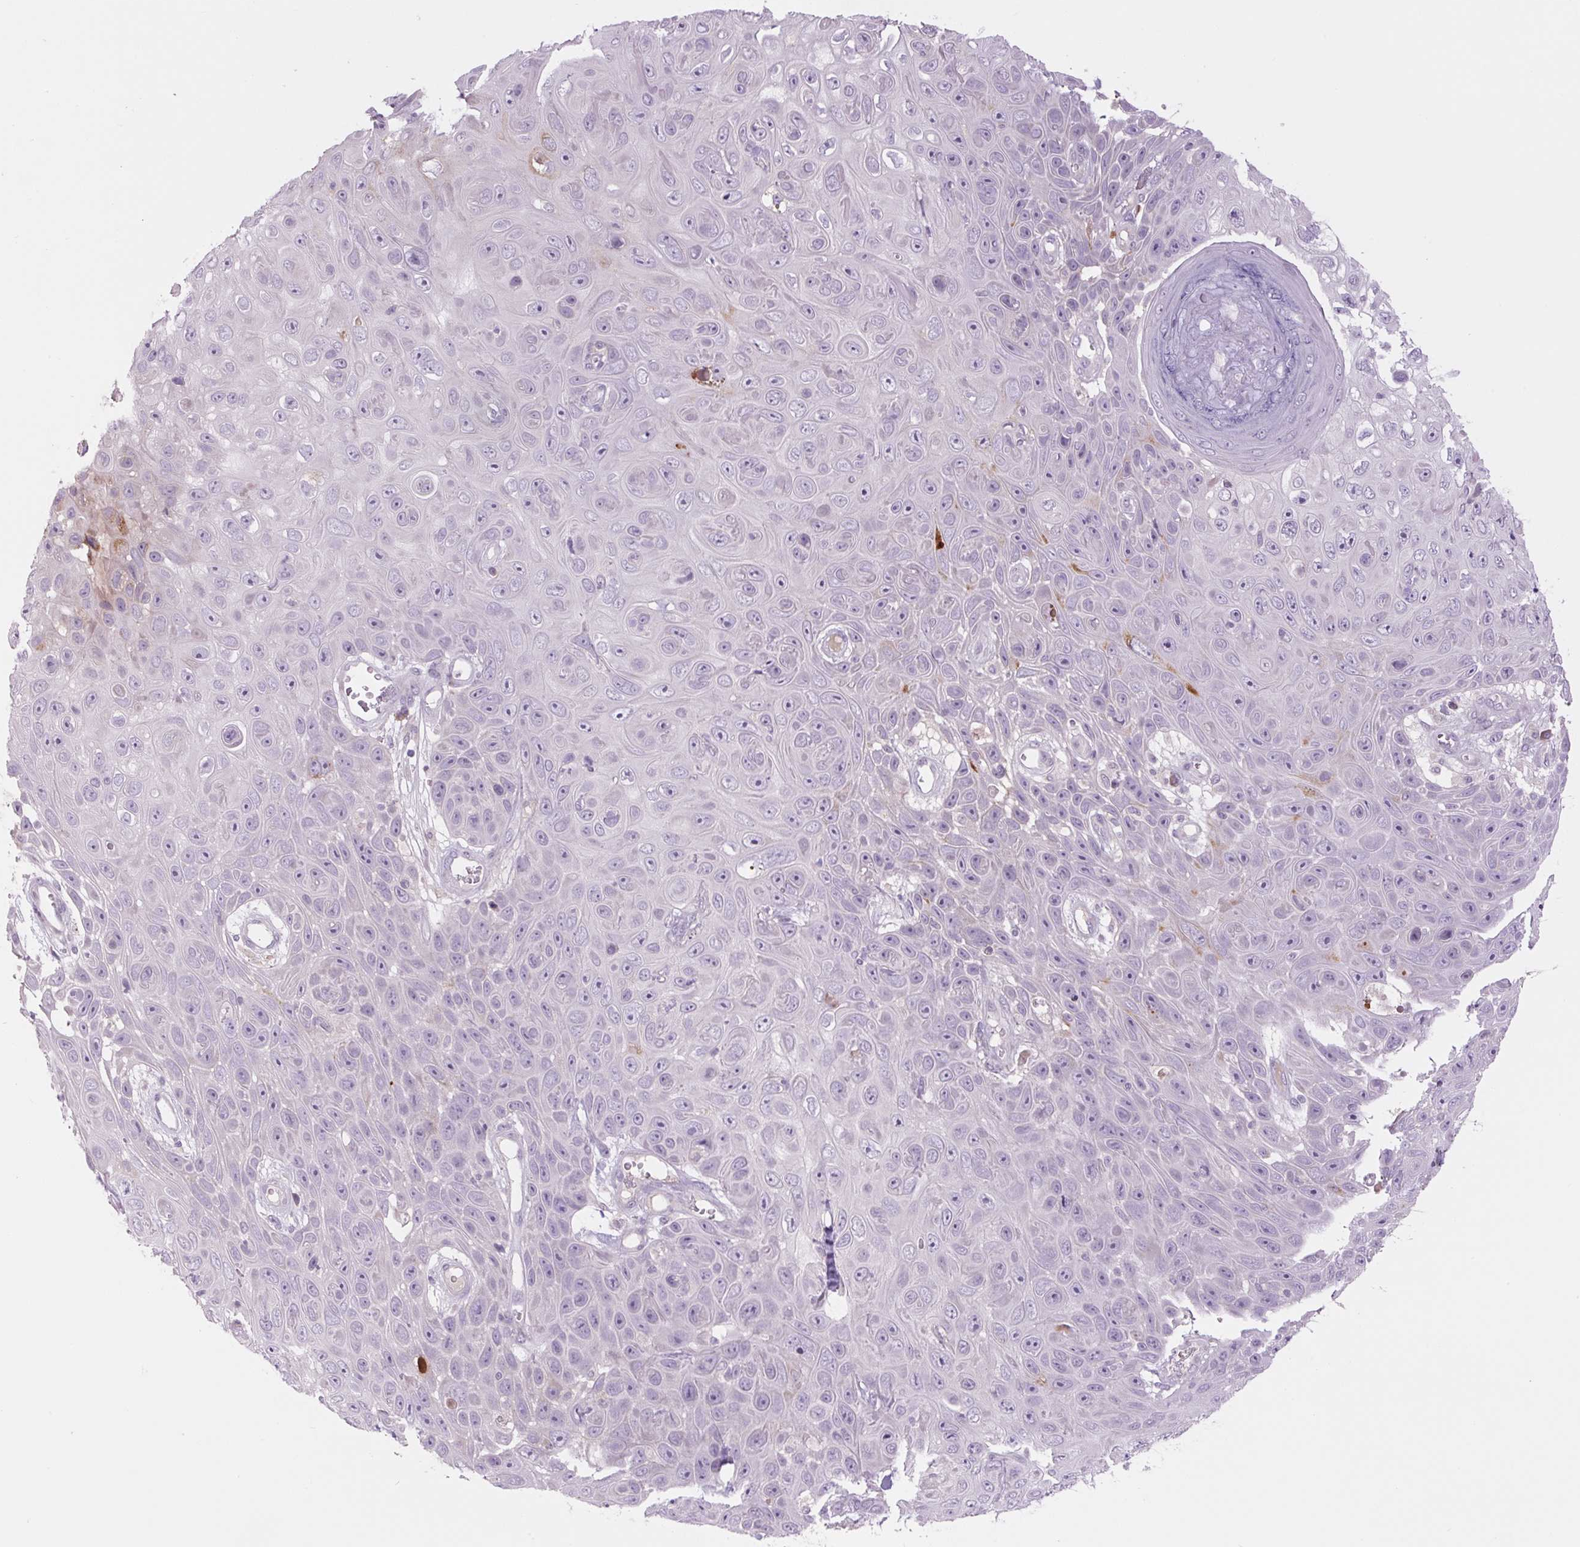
{"staining": {"intensity": "negative", "quantity": "none", "location": "none"}, "tissue": "skin cancer", "cell_type": "Tumor cells", "image_type": "cancer", "snomed": [{"axis": "morphology", "description": "Squamous cell carcinoma, NOS"}, {"axis": "topography", "description": "Skin"}], "caption": "Skin cancer was stained to show a protein in brown. There is no significant expression in tumor cells.", "gene": "TMEM100", "patient": {"sex": "male", "age": 82}}